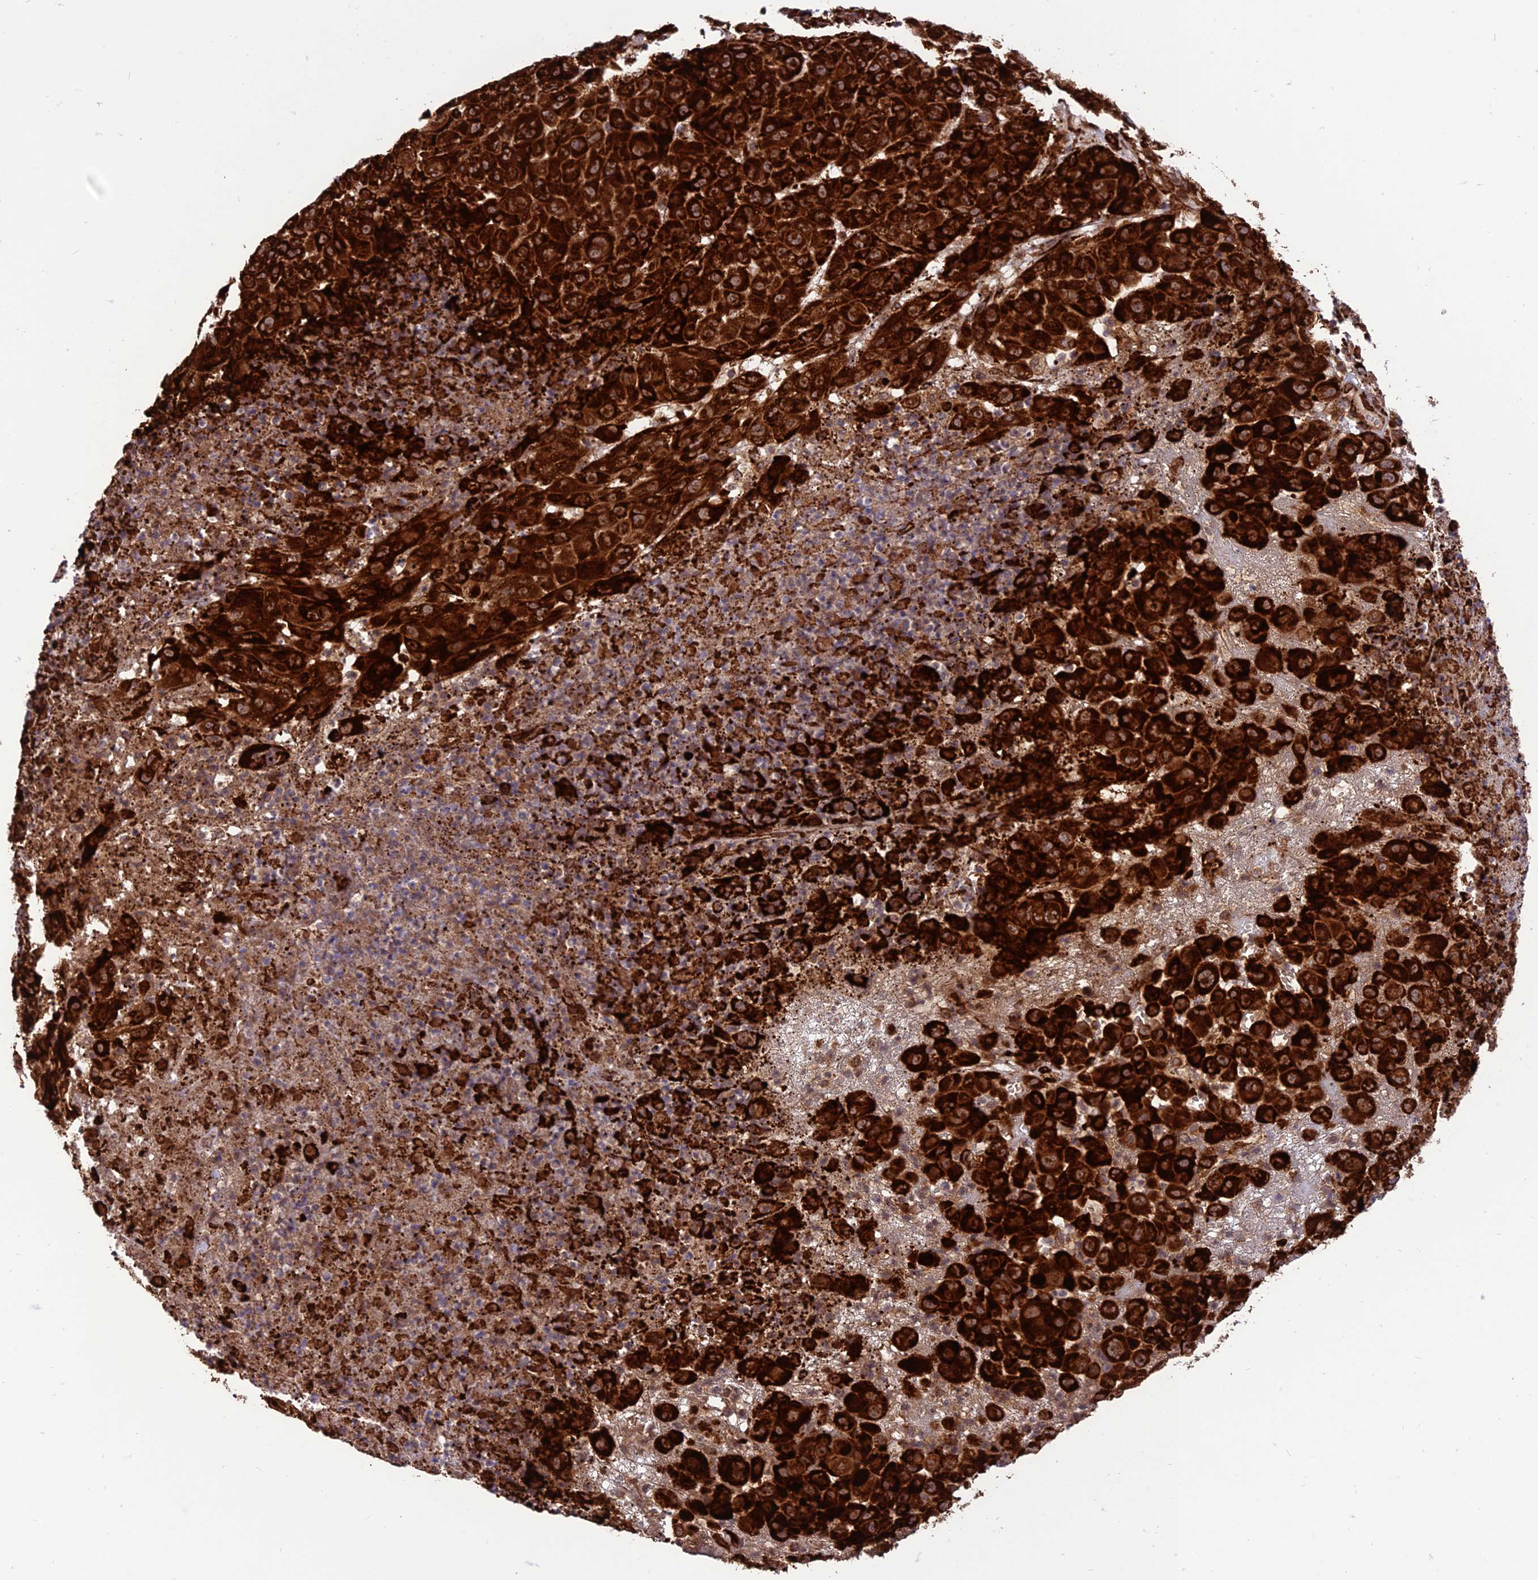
{"staining": {"intensity": "strong", "quantity": ">75%", "location": "cytoplasmic/membranous,nuclear"}, "tissue": "melanoma", "cell_type": "Tumor cells", "image_type": "cancer", "snomed": [{"axis": "morphology", "description": "Malignant melanoma, NOS"}, {"axis": "topography", "description": "Skin"}], "caption": "IHC histopathology image of malignant melanoma stained for a protein (brown), which shows high levels of strong cytoplasmic/membranous and nuclear staining in about >75% of tumor cells.", "gene": "CRTAP", "patient": {"sex": "male", "age": 73}}